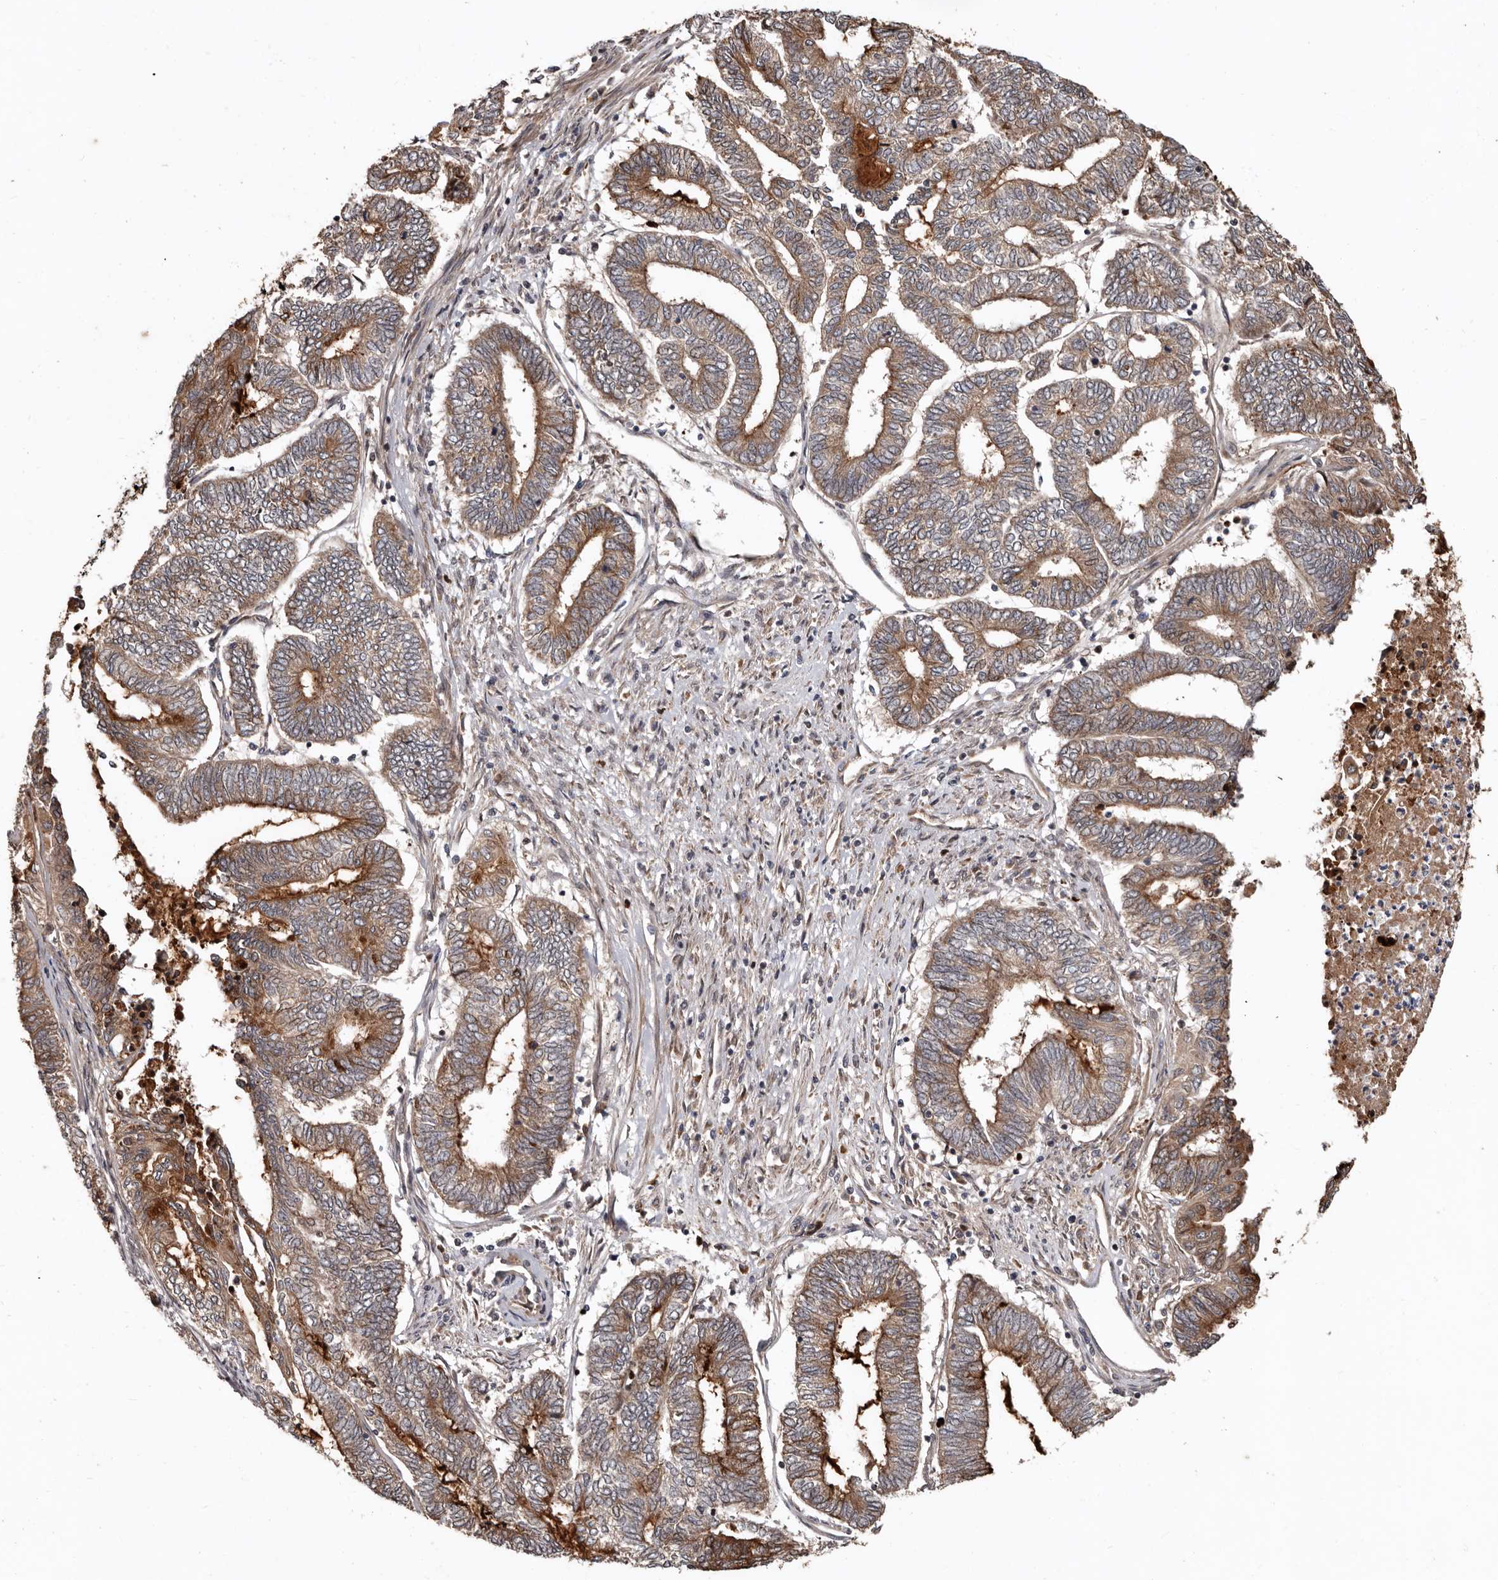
{"staining": {"intensity": "moderate", "quantity": ">75%", "location": "cytoplasmic/membranous"}, "tissue": "endometrial cancer", "cell_type": "Tumor cells", "image_type": "cancer", "snomed": [{"axis": "morphology", "description": "Adenocarcinoma, NOS"}, {"axis": "topography", "description": "Uterus"}, {"axis": "topography", "description": "Endometrium"}], "caption": "This is an image of immunohistochemistry (IHC) staining of endometrial adenocarcinoma, which shows moderate positivity in the cytoplasmic/membranous of tumor cells.", "gene": "WEE2", "patient": {"sex": "female", "age": 70}}